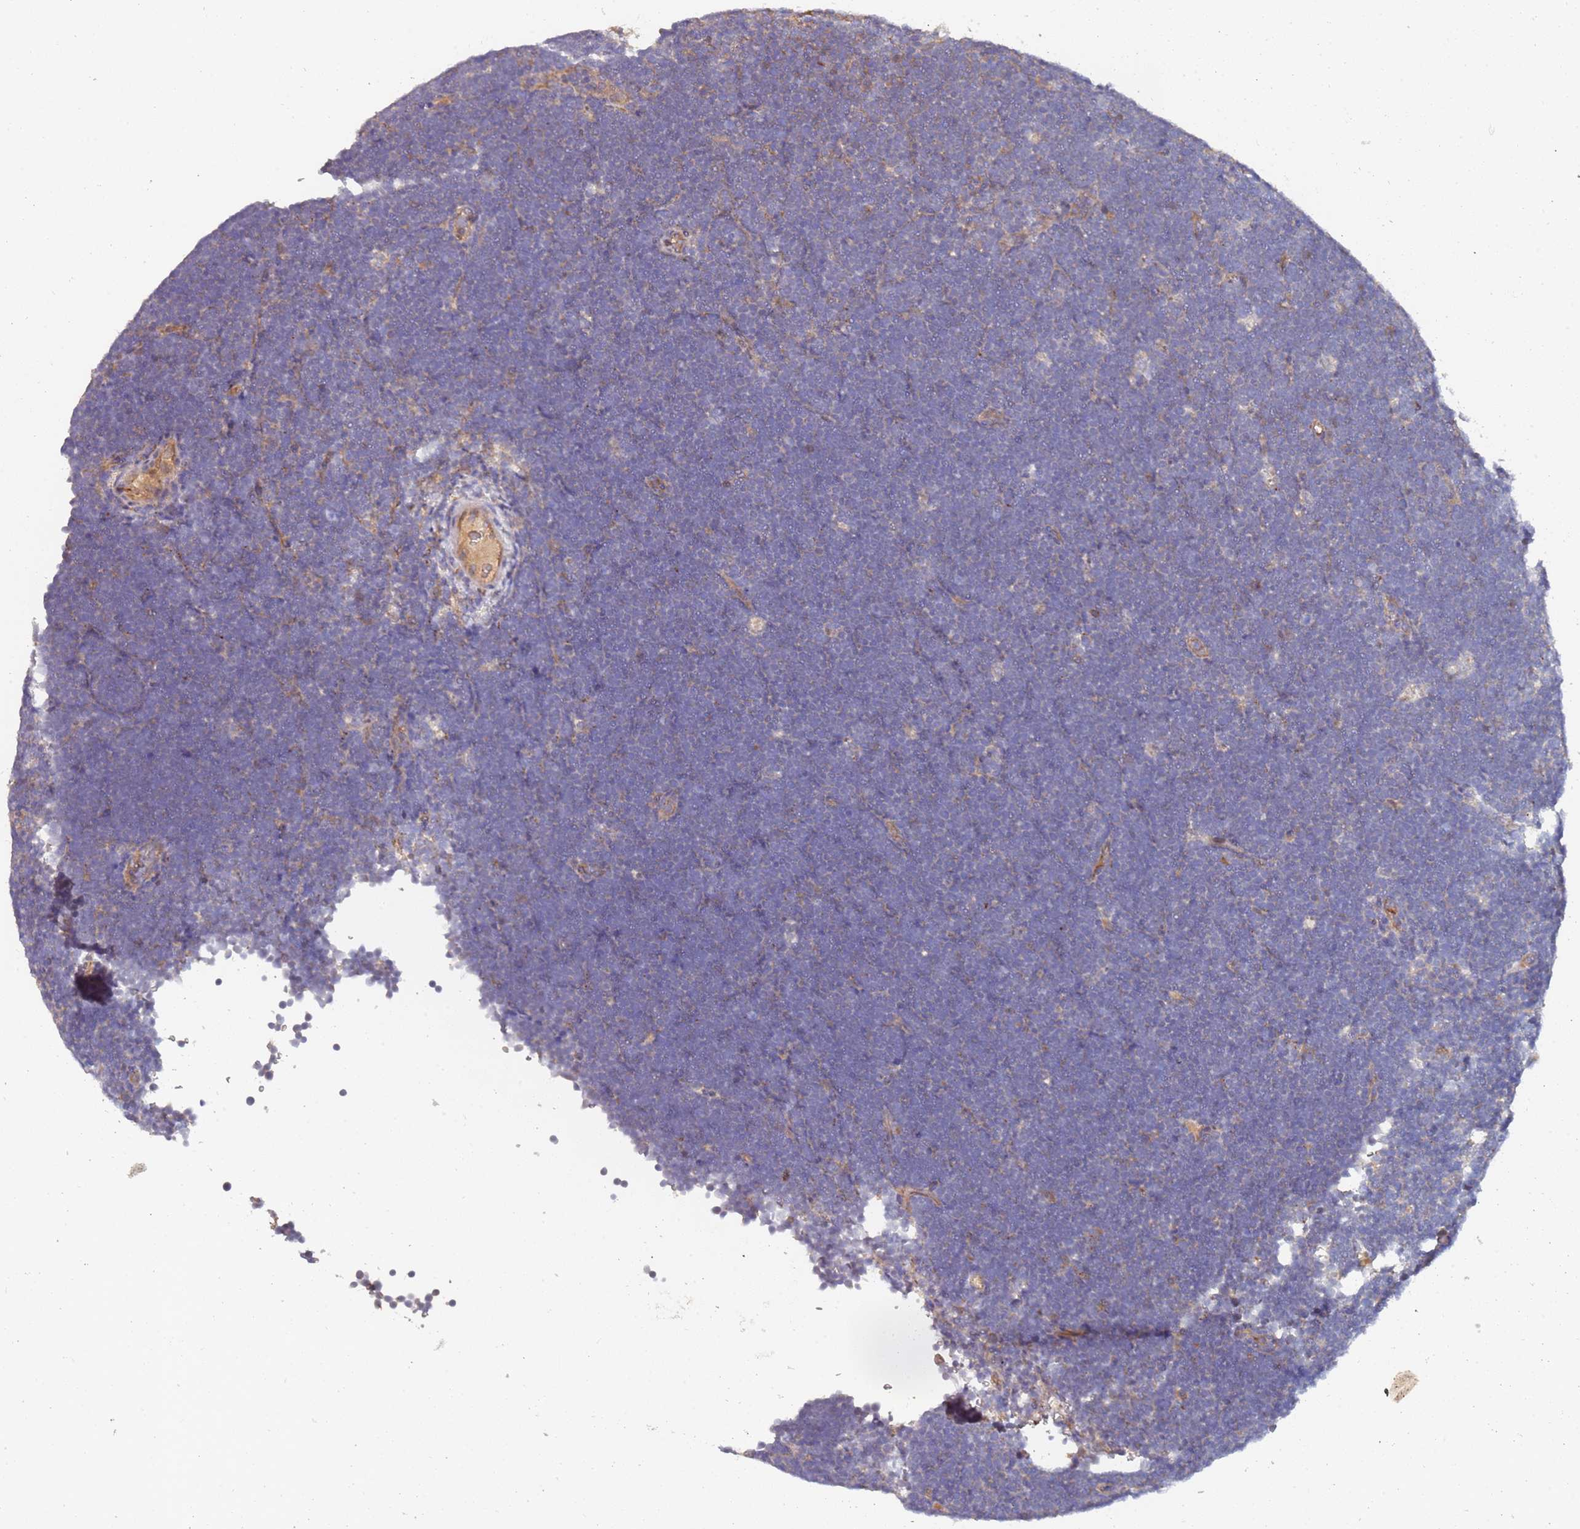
{"staining": {"intensity": "negative", "quantity": "none", "location": "none"}, "tissue": "lymphoma", "cell_type": "Tumor cells", "image_type": "cancer", "snomed": [{"axis": "morphology", "description": "Malignant lymphoma, non-Hodgkin's type, High grade"}, {"axis": "topography", "description": "Lymph node"}], "caption": "IHC of malignant lymphoma, non-Hodgkin's type (high-grade) shows no expression in tumor cells.", "gene": "ABCB6", "patient": {"sex": "male", "age": 13}}